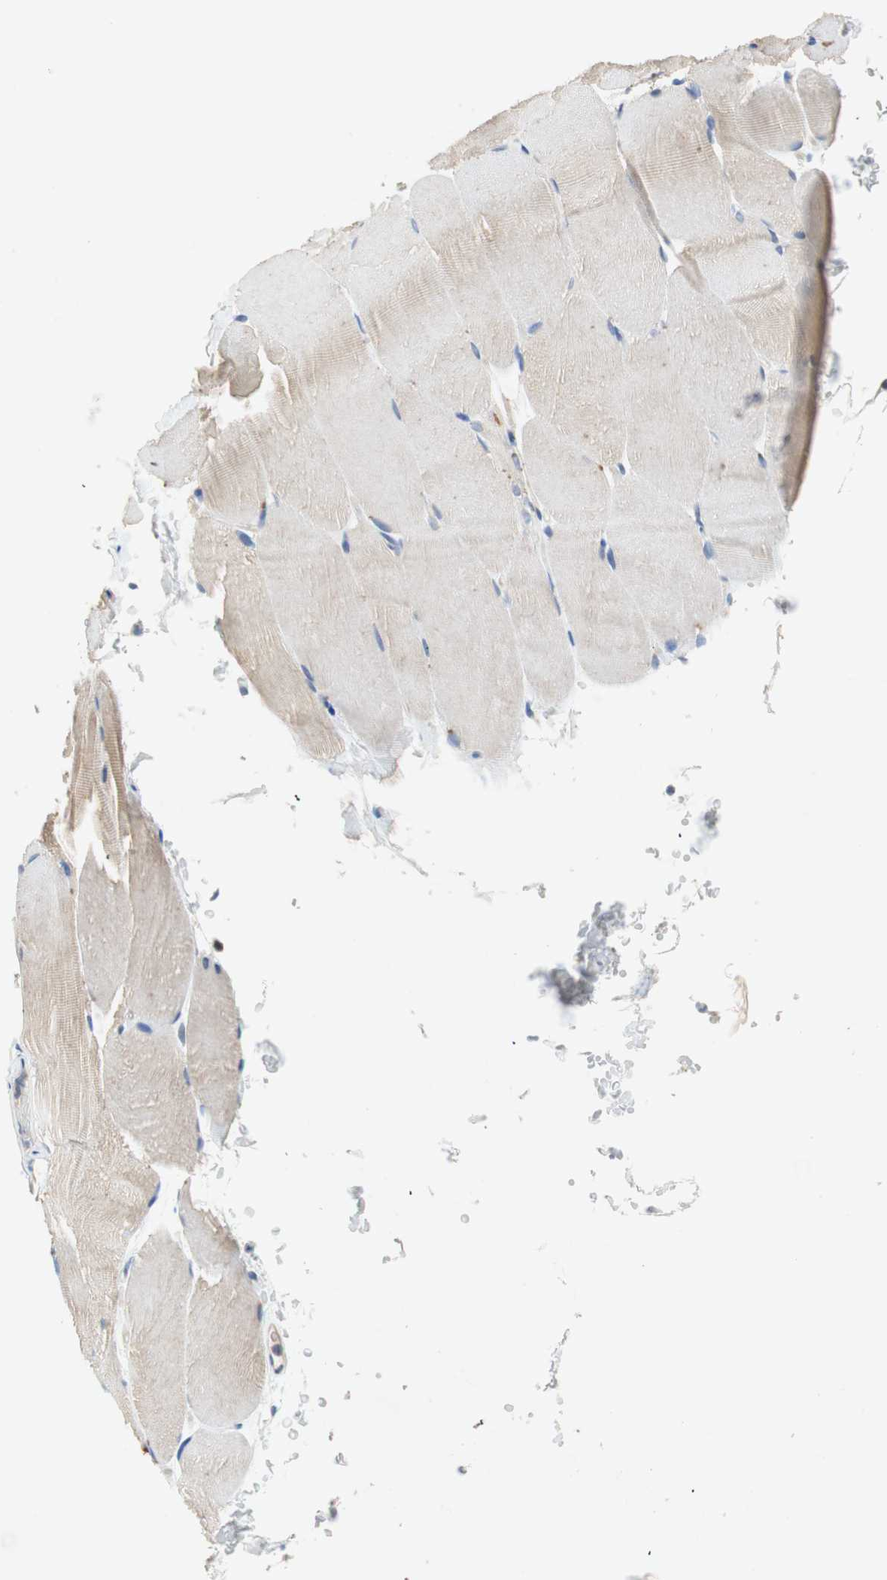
{"staining": {"intensity": "weak", "quantity": "<25%", "location": "cytoplasmic/membranous"}, "tissue": "skeletal muscle", "cell_type": "Myocytes", "image_type": "normal", "snomed": [{"axis": "morphology", "description": "Normal tissue, NOS"}, {"axis": "topography", "description": "Skeletal muscle"}, {"axis": "topography", "description": "Parathyroid gland"}], "caption": "IHC photomicrograph of normal skeletal muscle: human skeletal muscle stained with DAB (3,3'-diaminobenzidine) reveals no significant protein positivity in myocytes. (DAB immunohistochemistry (IHC), high magnification).", "gene": "RELB", "patient": {"sex": "female", "age": 37}}